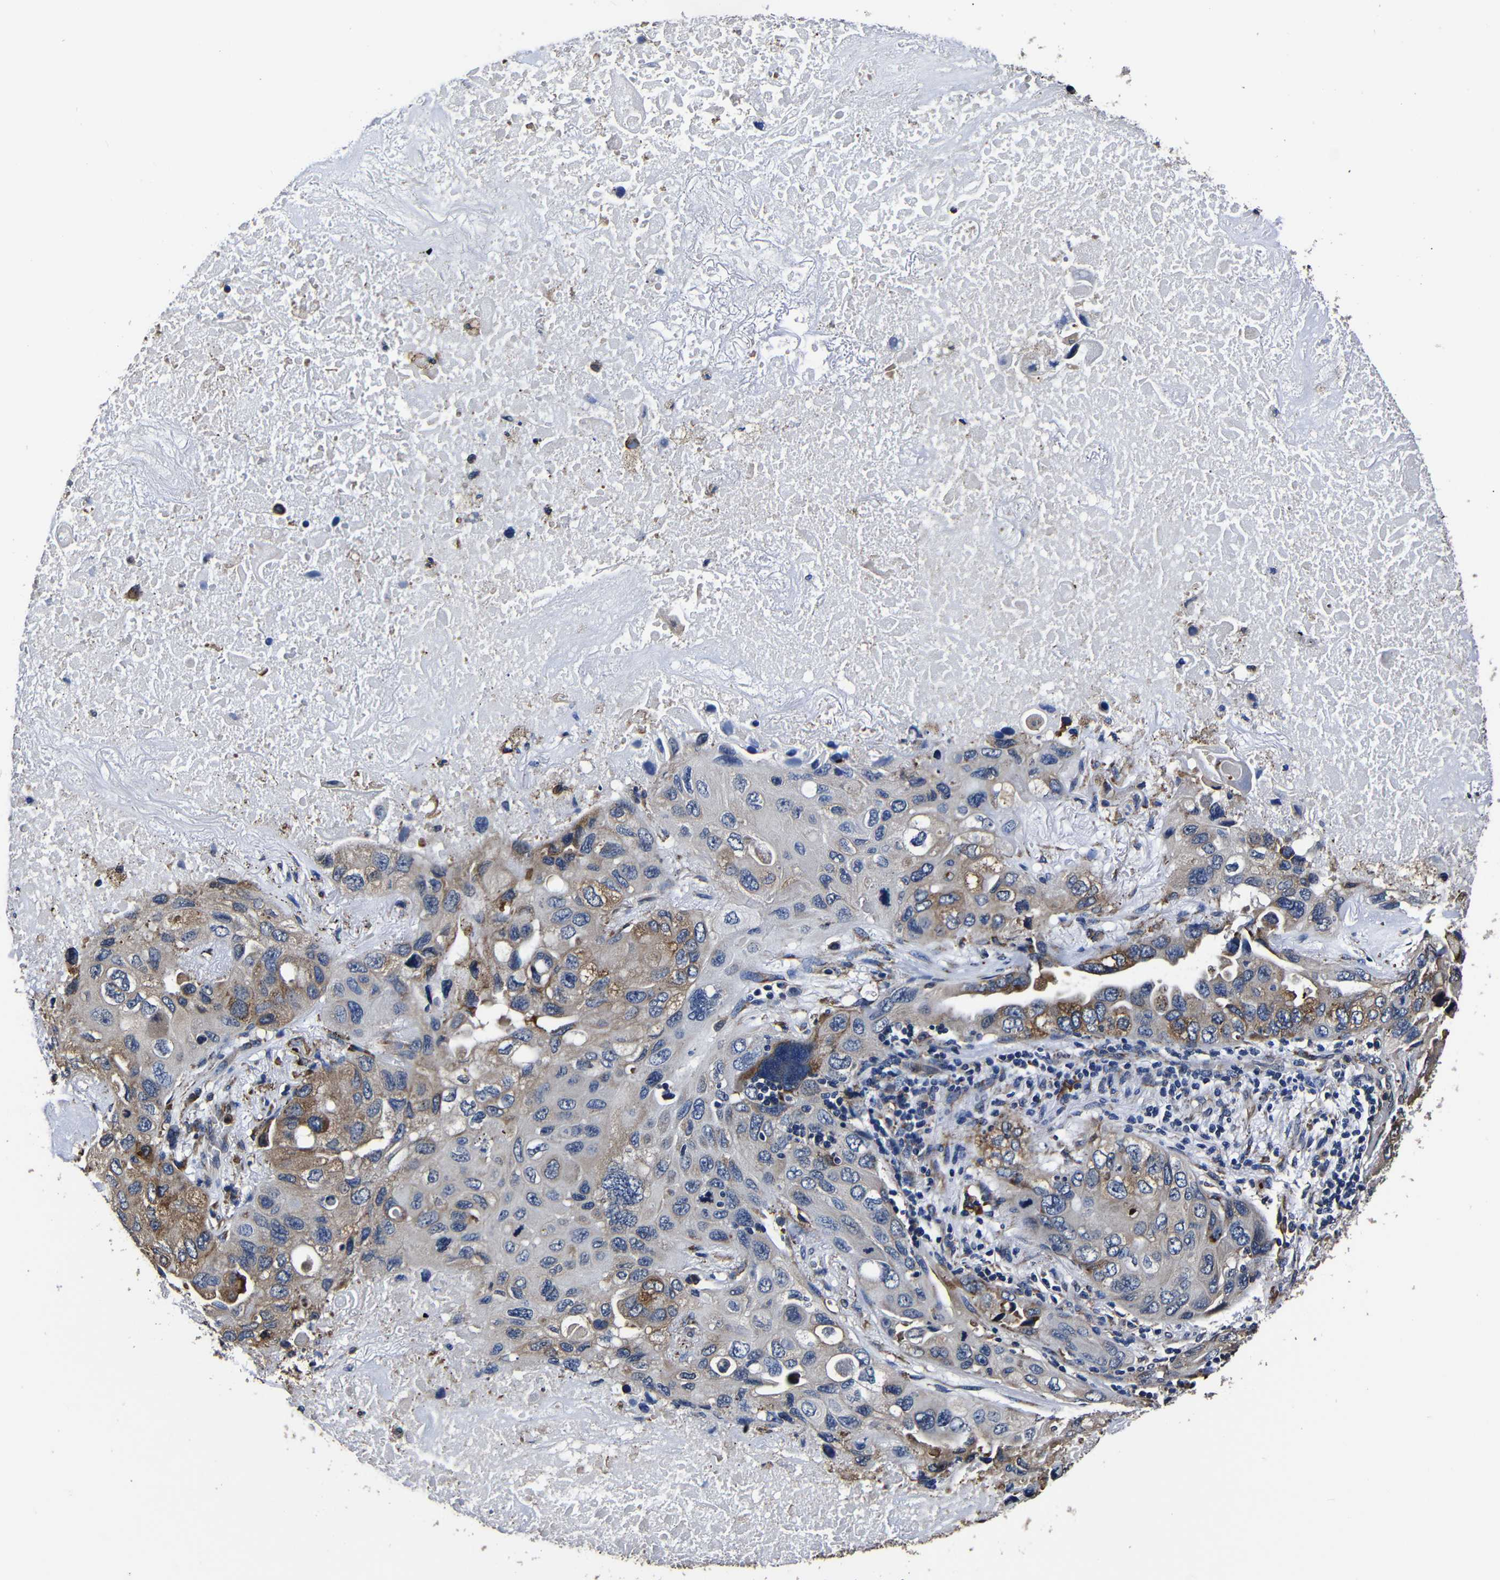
{"staining": {"intensity": "moderate", "quantity": "25%-75%", "location": "cytoplasmic/membranous"}, "tissue": "lung cancer", "cell_type": "Tumor cells", "image_type": "cancer", "snomed": [{"axis": "morphology", "description": "Squamous cell carcinoma, NOS"}, {"axis": "topography", "description": "Lung"}], "caption": "Protein expression analysis of lung cancer exhibits moderate cytoplasmic/membranous staining in approximately 25%-75% of tumor cells. (Brightfield microscopy of DAB IHC at high magnification).", "gene": "SCN9A", "patient": {"sex": "female", "age": 73}}